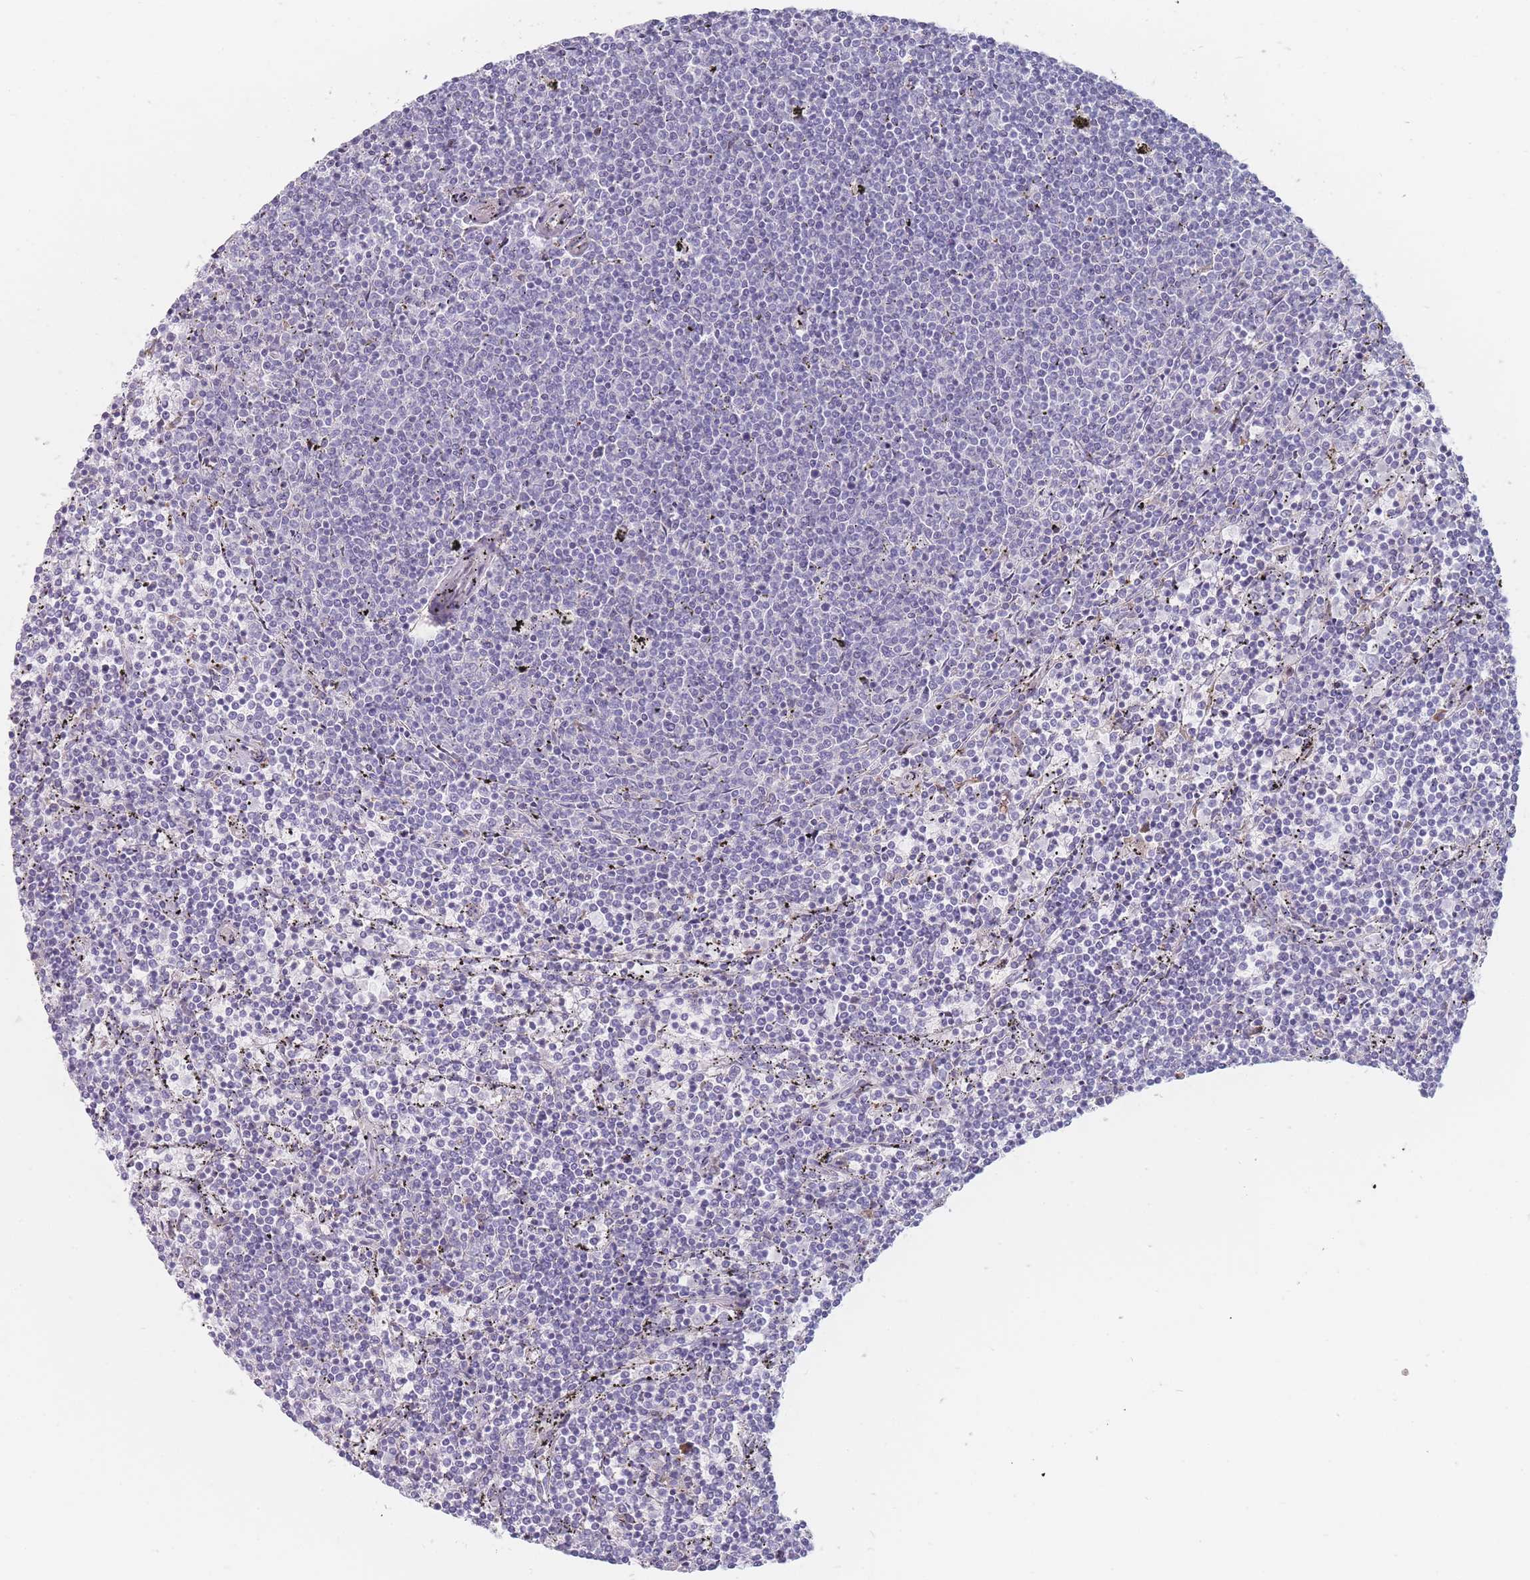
{"staining": {"intensity": "negative", "quantity": "none", "location": "none"}, "tissue": "lymphoma", "cell_type": "Tumor cells", "image_type": "cancer", "snomed": [{"axis": "morphology", "description": "Malignant lymphoma, non-Hodgkin's type, Low grade"}, {"axis": "topography", "description": "Spleen"}], "caption": "Image shows no significant protein staining in tumor cells of malignant lymphoma, non-Hodgkin's type (low-grade).", "gene": "SPATS1", "patient": {"sex": "female", "age": 50}}